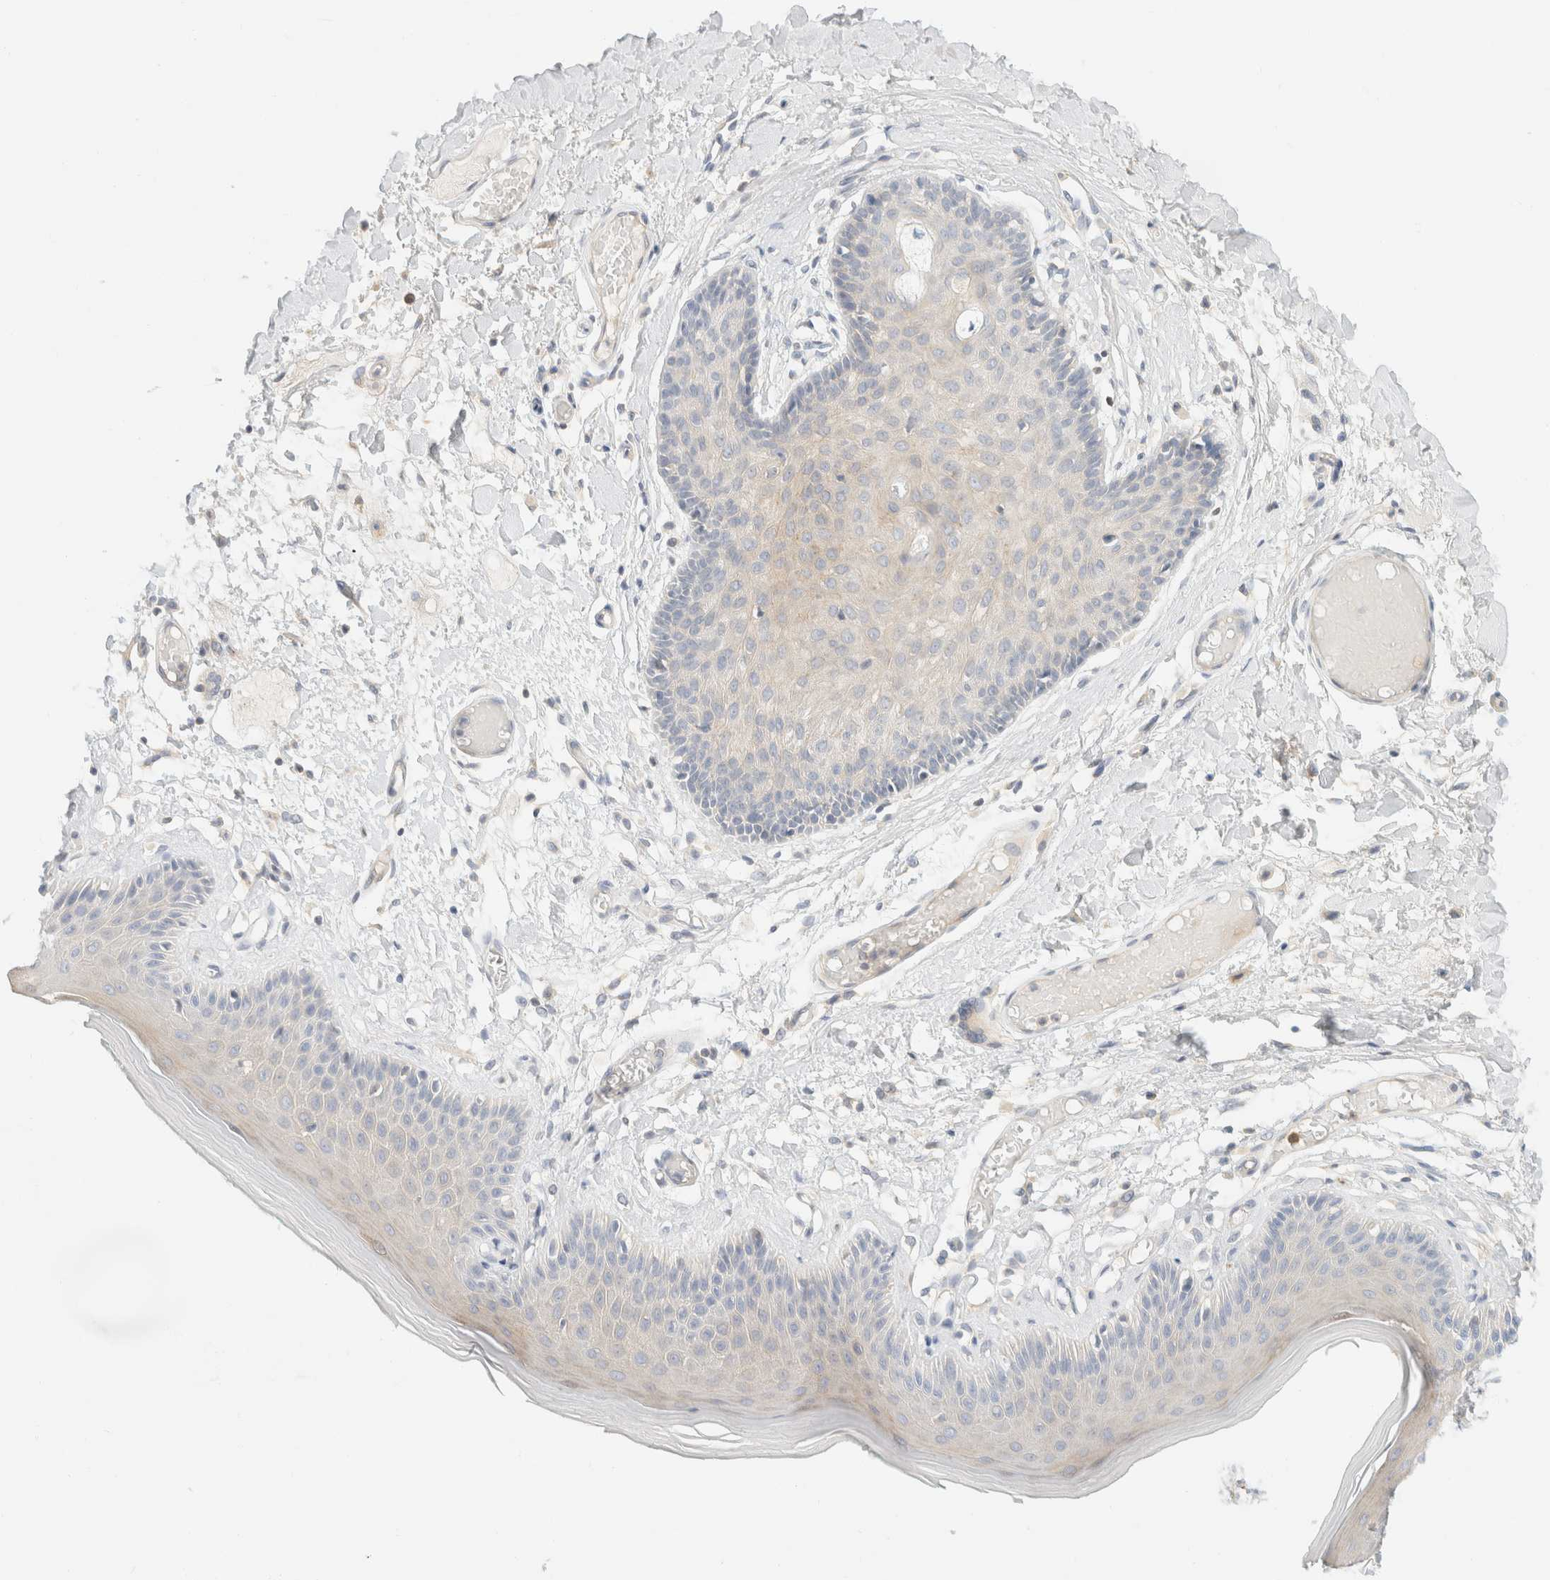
{"staining": {"intensity": "weak", "quantity": "25%-75%", "location": "cytoplasmic/membranous"}, "tissue": "skin", "cell_type": "Epidermal cells", "image_type": "normal", "snomed": [{"axis": "morphology", "description": "Normal tissue, NOS"}, {"axis": "topography", "description": "Vulva"}], "caption": "An image of human skin stained for a protein reveals weak cytoplasmic/membranous brown staining in epidermal cells. Immunohistochemistry stains the protein of interest in brown and the nuclei are stained blue.", "gene": "SH3GLB2", "patient": {"sex": "female", "age": 73}}